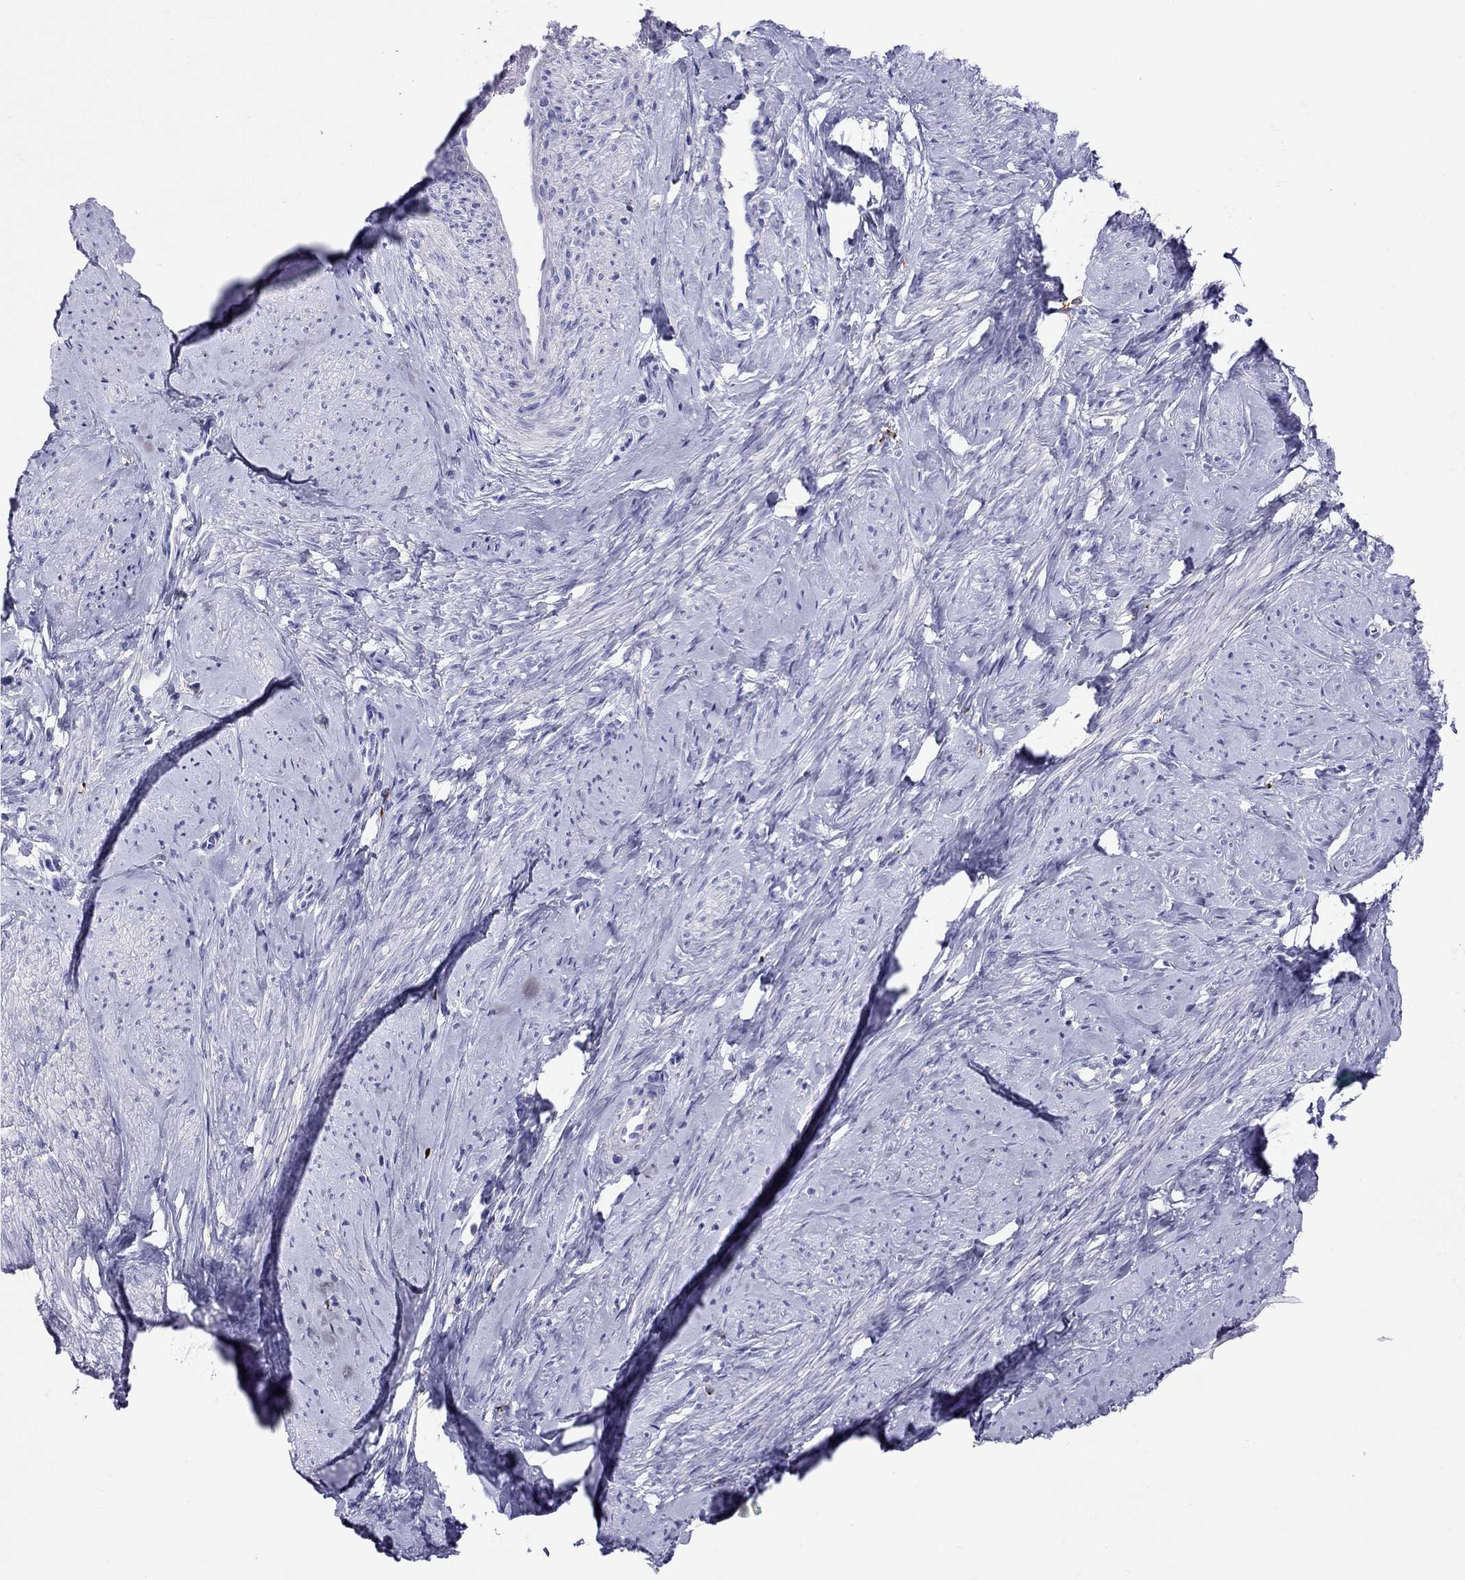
{"staining": {"intensity": "negative", "quantity": "none", "location": "none"}, "tissue": "smooth muscle", "cell_type": "Smooth muscle cells", "image_type": "normal", "snomed": [{"axis": "morphology", "description": "Normal tissue, NOS"}, {"axis": "topography", "description": "Smooth muscle"}], "caption": "High magnification brightfield microscopy of normal smooth muscle stained with DAB (brown) and counterstained with hematoxylin (blue): smooth muscle cells show no significant expression.", "gene": "CLPSL2", "patient": {"sex": "female", "age": 48}}